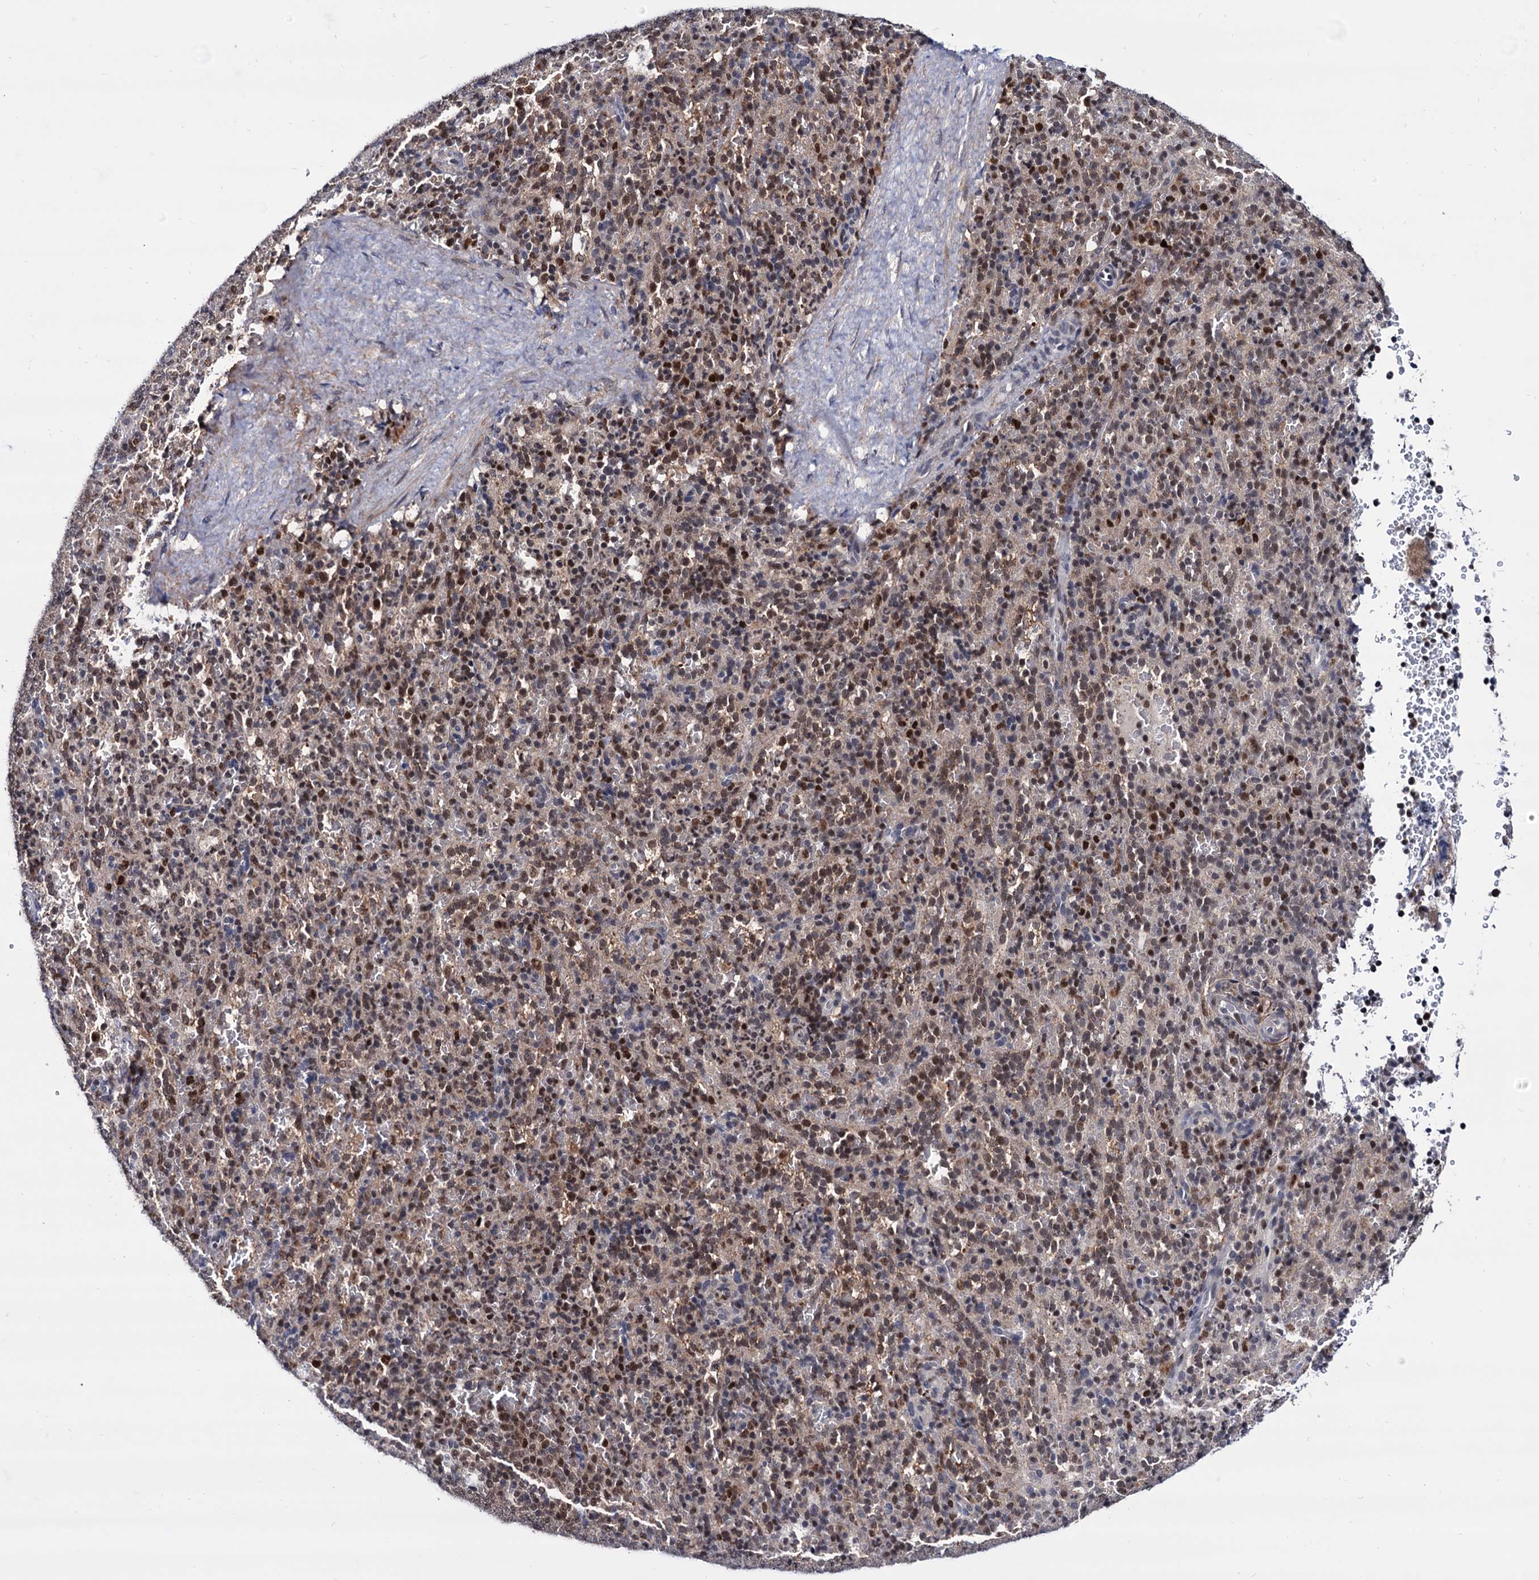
{"staining": {"intensity": "moderate", "quantity": "25%-75%", "location": "nuclear"}, "tissue": "spleen", "cell_type": "Cells in red pulp", "image_type": "normal", "snomed": [{"axis": "morphology", "description": "Normal tissue, NOS"}, {"axis": "topography", "description": "Spleen"}], "caption": "Protein expression analysis of unremarkable spleen demonstrates moderate nuclear expression in about 25%-75% of cells in red pulp.", "gene": "RNASEH2B", "patient": {"sex": "female", "age": 21}}